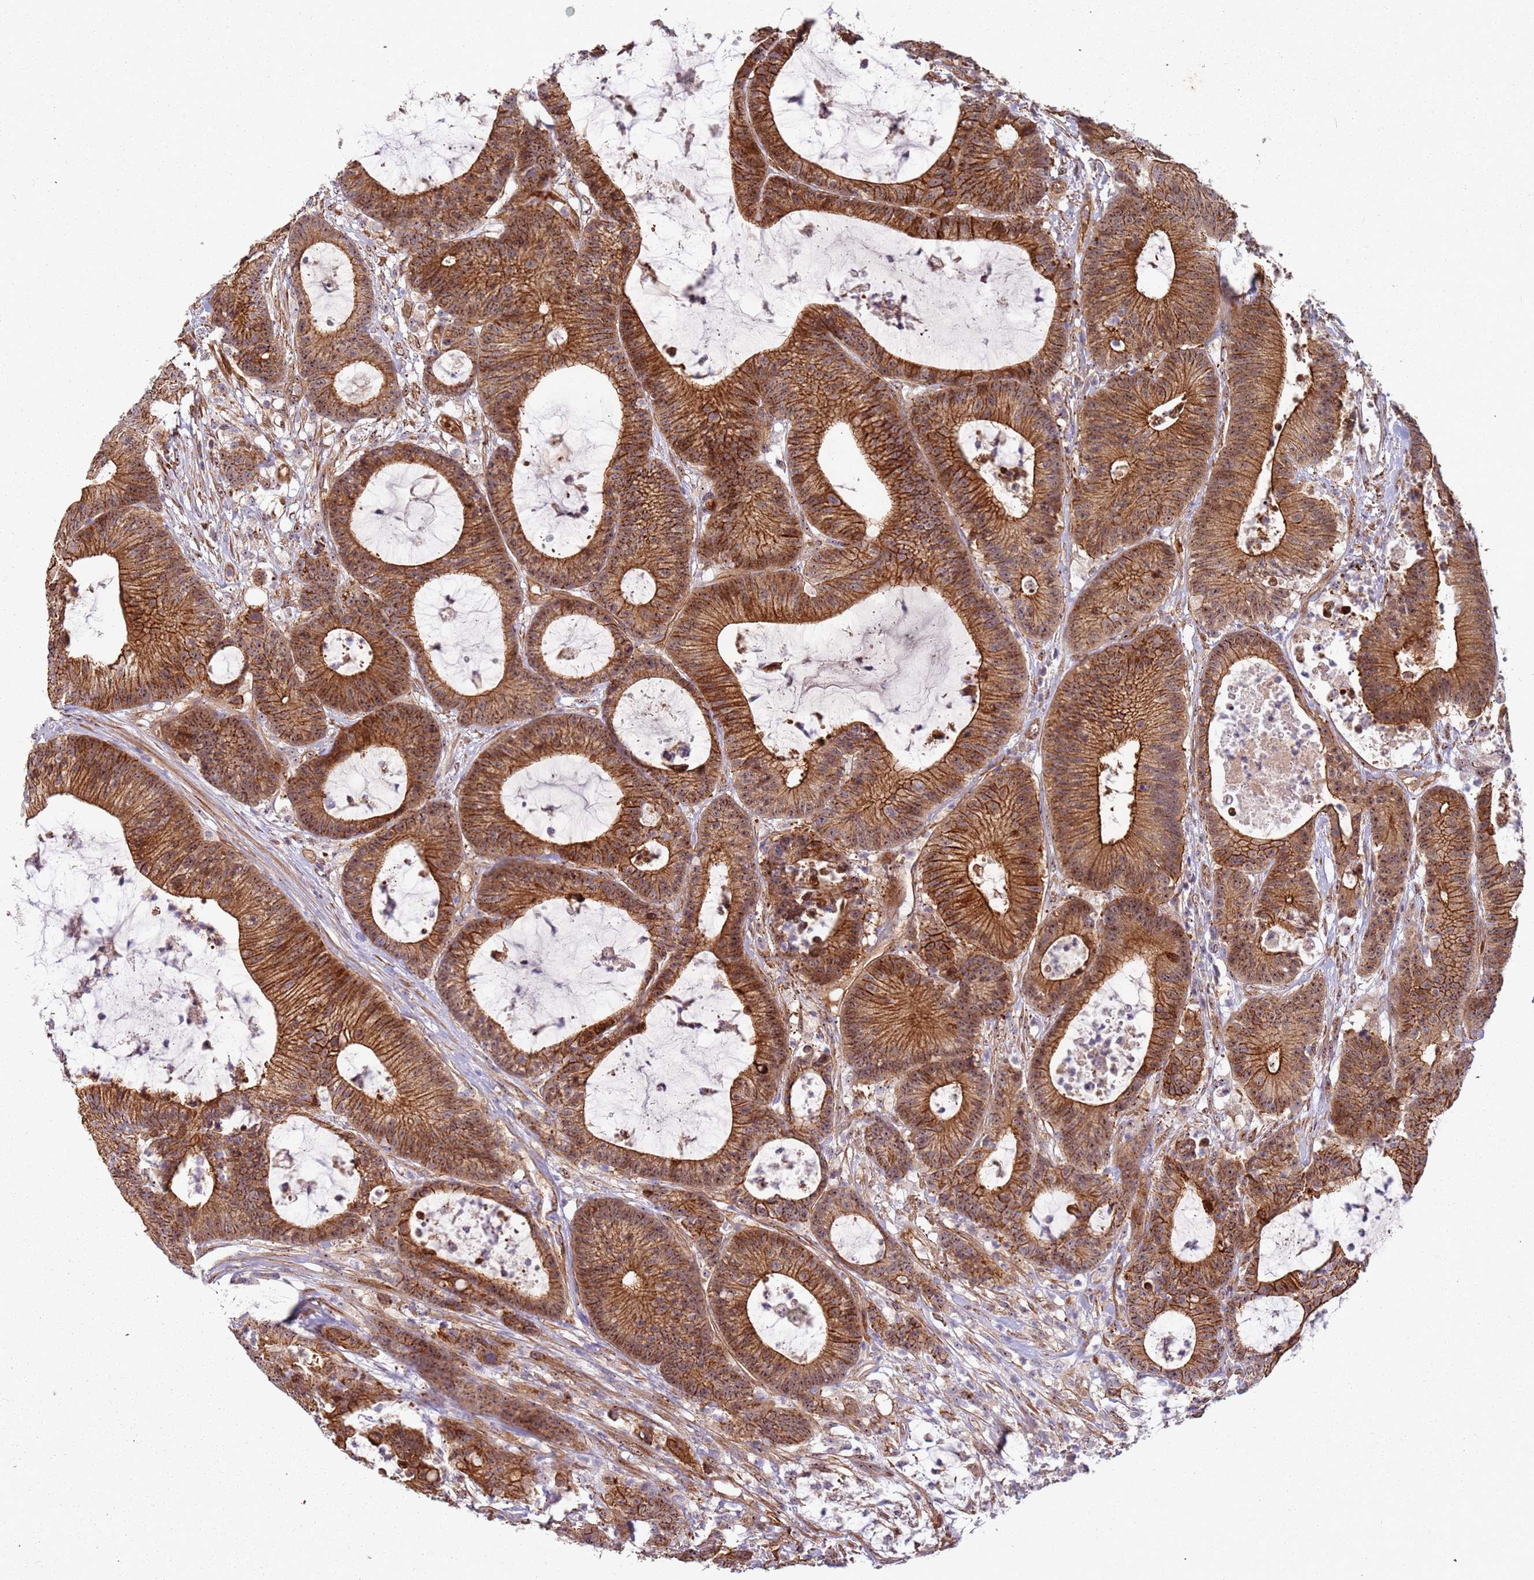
{"staining": {"intensity": "strong", "quantity": ">75%", "location": "cytoplasmic/membranous,nuclear"}, "tissue": "colorectal cancer", "cell_type": "Tumor cells", "image_type": "cancer", "snomed": [{"axis": "morphology", "description": "Adenocarcinoma, NOS"}, {"axis": "topography", "description": "Colon"}], "caption": "Immunohistochemistry (IHC) staining of adenocarcinoma (colorectal), which displays high levels of strong cytoplasmic/membranous and nuclear positivity in about >75% of tumor cells indicating strong cytoplasmic/membranous and nuclear protein expression. The staining was performed using DAB (brown) for protein detection and nuclei were counterstained in hematoxylin (blue).", "gene": "C2CD4B", "patient": {"sex": "female", "age": 84}}